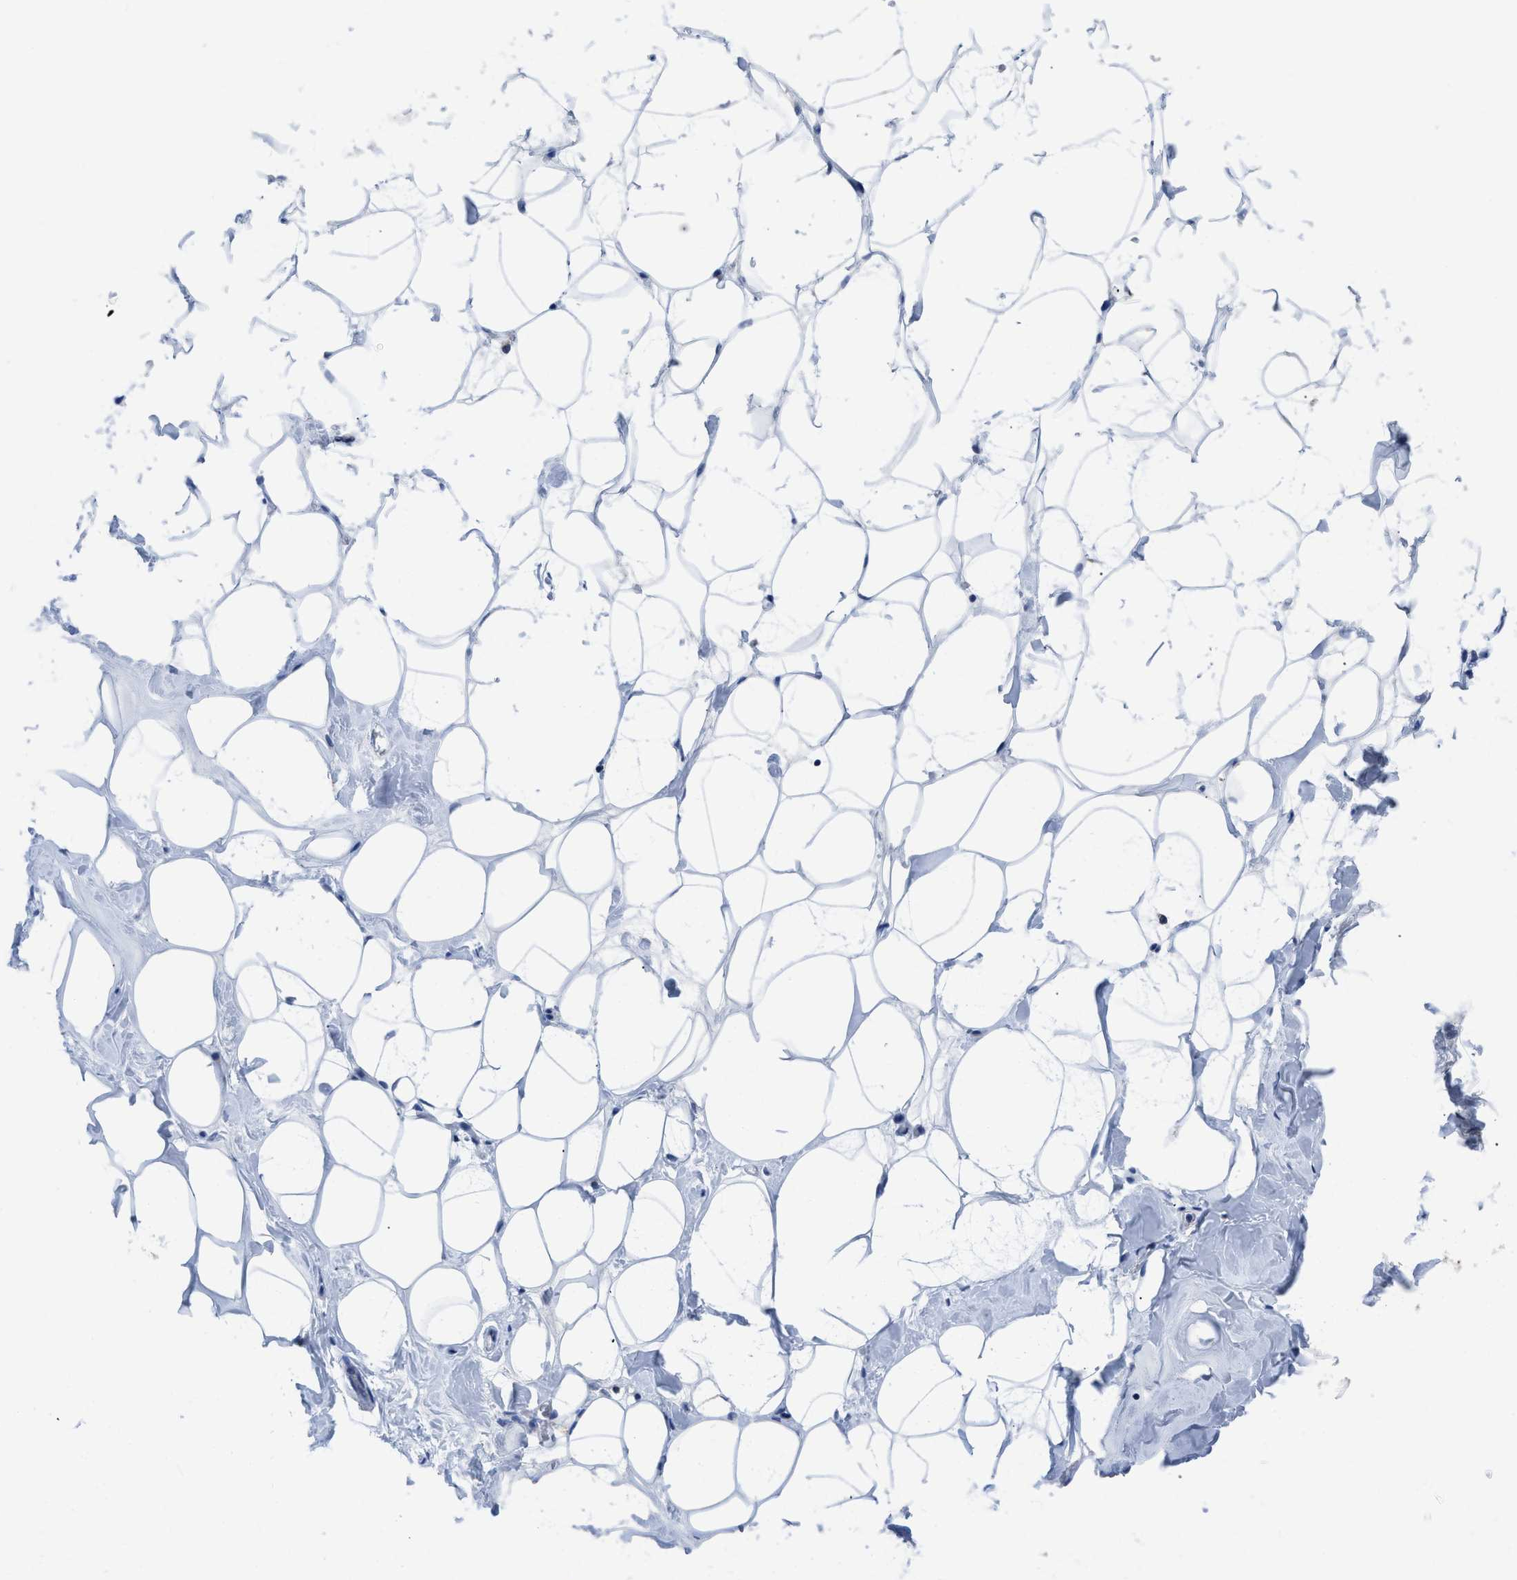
{"staining": {"intensity": "negative", "quantity": "none", "location": "none"}, "tissue": "adipose tissue", "cell_type": "Adipocytes", "image_type": "normal", "snomed": [{"axis": "morphology", "description": "Normal tissue, NOS"}, {"axis": "morphology", "description": "Fibrosis, NOS"}, {"axis": "topography", "description": "Breast"}, {"axis": "topography", "description": "Adipose tissue"}], "caption": "The immunohistochemistry image has no significant positivity in adipocytes of adipose tissue.", "gene": "ETFA", "patient": {"sex": "female", "age": 39}}